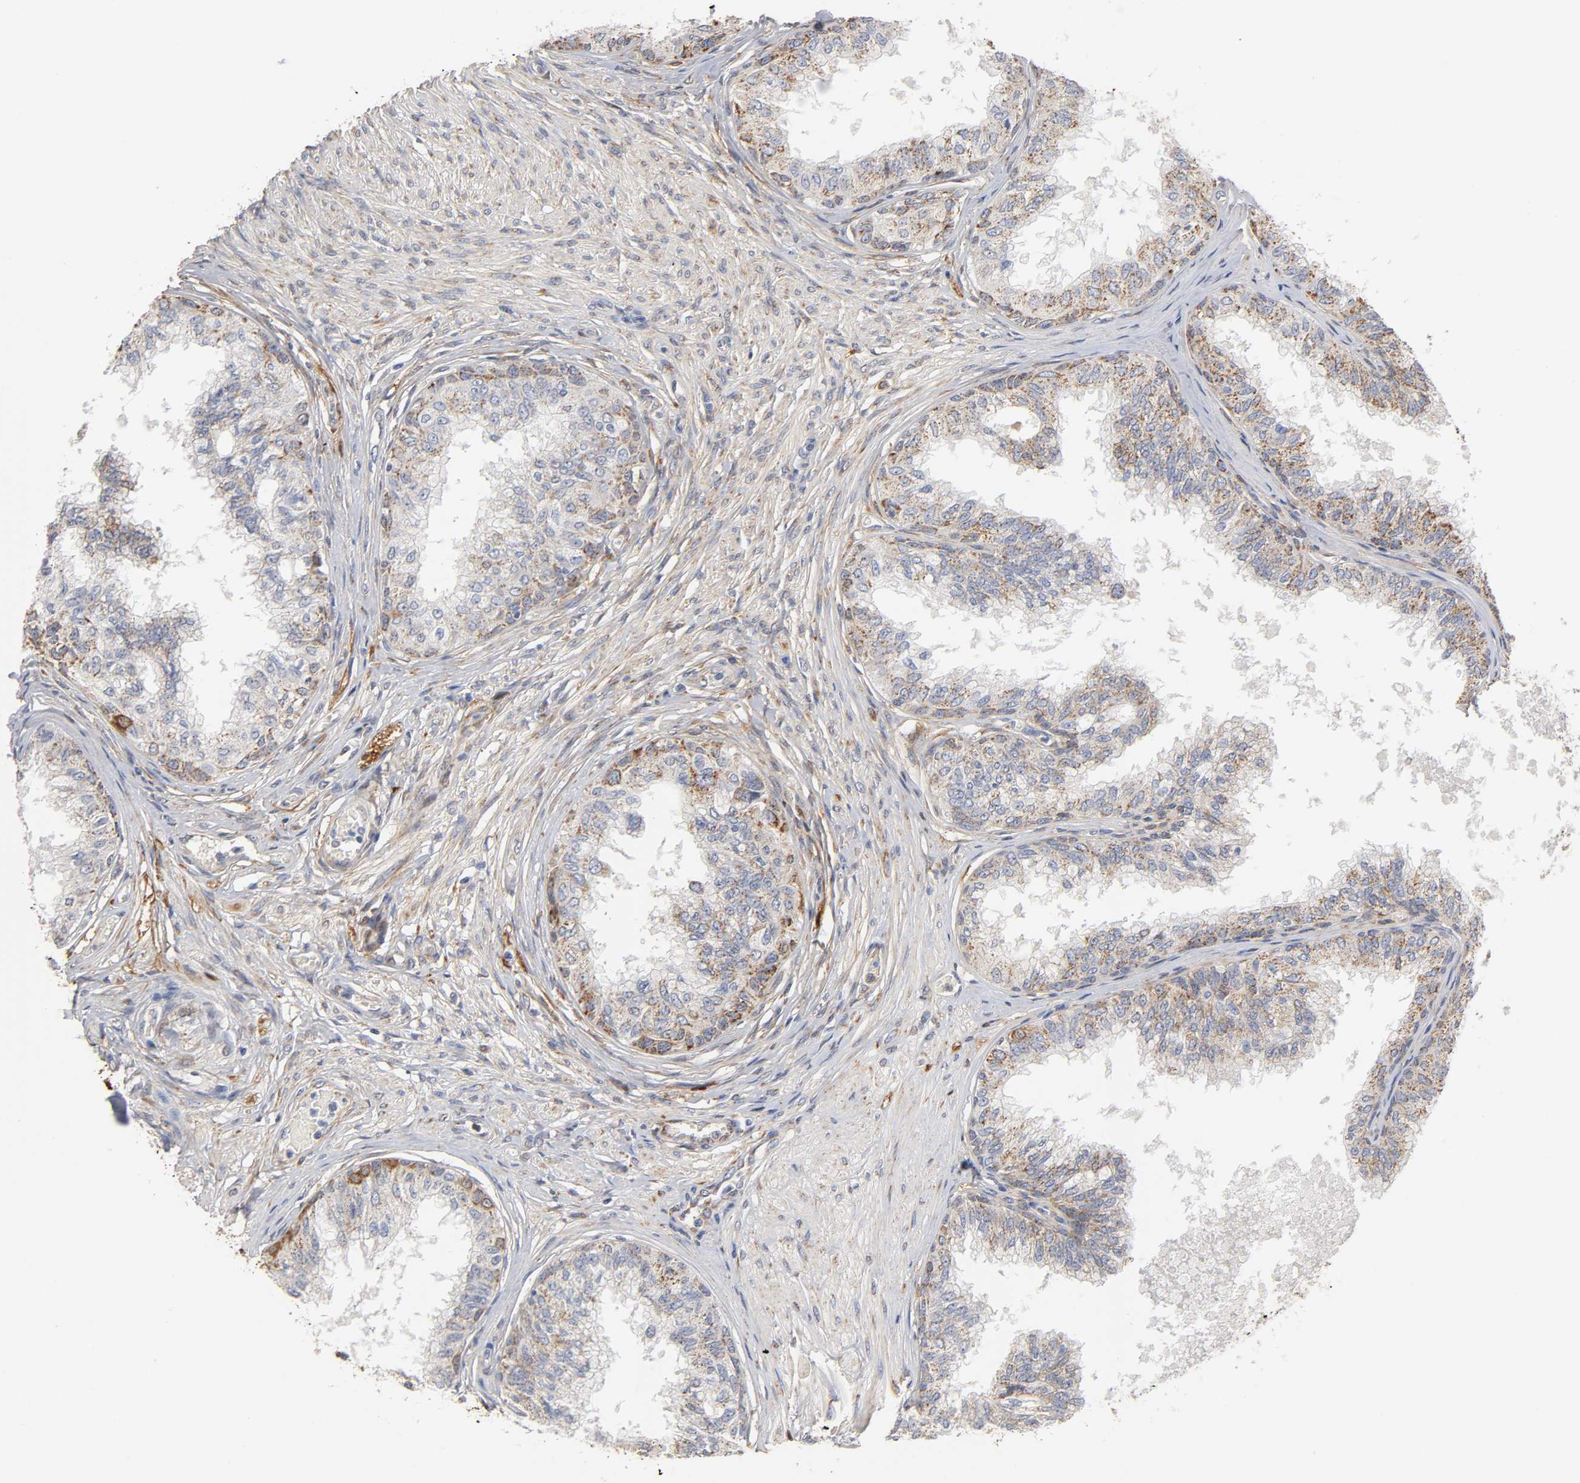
{"staining": {"intensity": "moderate", "quantity": ">75%", "location": "cytoplasmic/membranous"}, "tissue": "prostate", "cell_type": "Glandular cells", "image_type": "normal", "snomed": [{"axis": "morphology", "description": "Normal tissue, NOS"}, {"axis": "topography", "description": "Prostate"}, {"axis": "topography", "description": "Seminal veicle"}], "caption": "Moderate cytoplasmic/membranous staining for a protein is appreciated in approximately >75% of glandular cells of unremarkable prostate using immunohistochemistry (IHC).", "gene": "ISG15", "patient": {"sex": "male", "age": 60}}